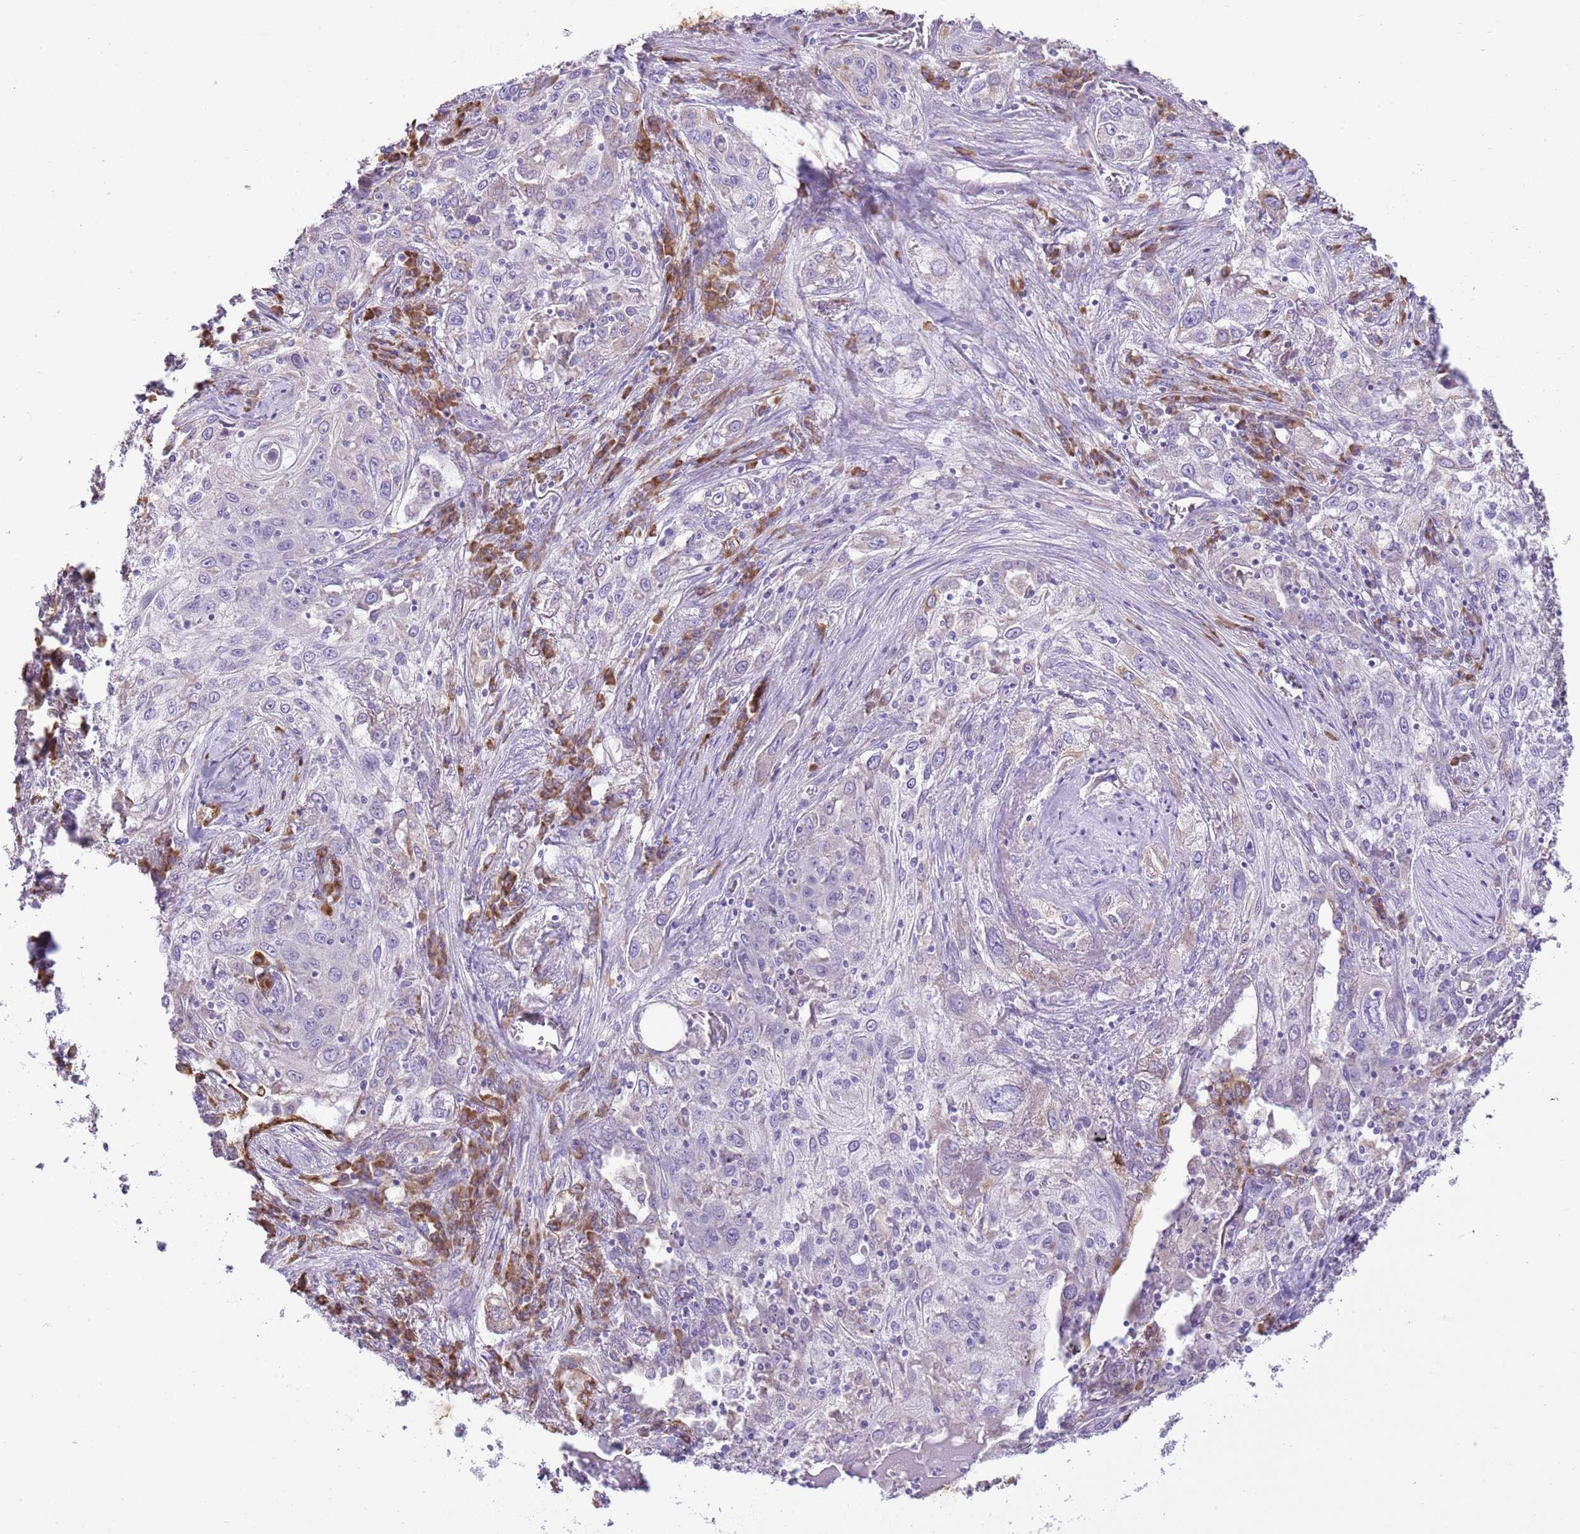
{"staining": {"intensity": "negative", "quantity": "none", "location": "none"}, "tissue": "lung cancer", "cell_type": "Tumor cells", "image_type": "cancer", "snomed": [{"axis": "morphology", "description": "Squamous cell carcinoma, NOS"}, {"axis": "topography", "description": "Lung"}], "caption": "IHC of human lung squamous cell carcinoma exhibits no positivity in tumor cells.", "gene": "AAR2", "patient": {"sex": "female", "age": 69}}